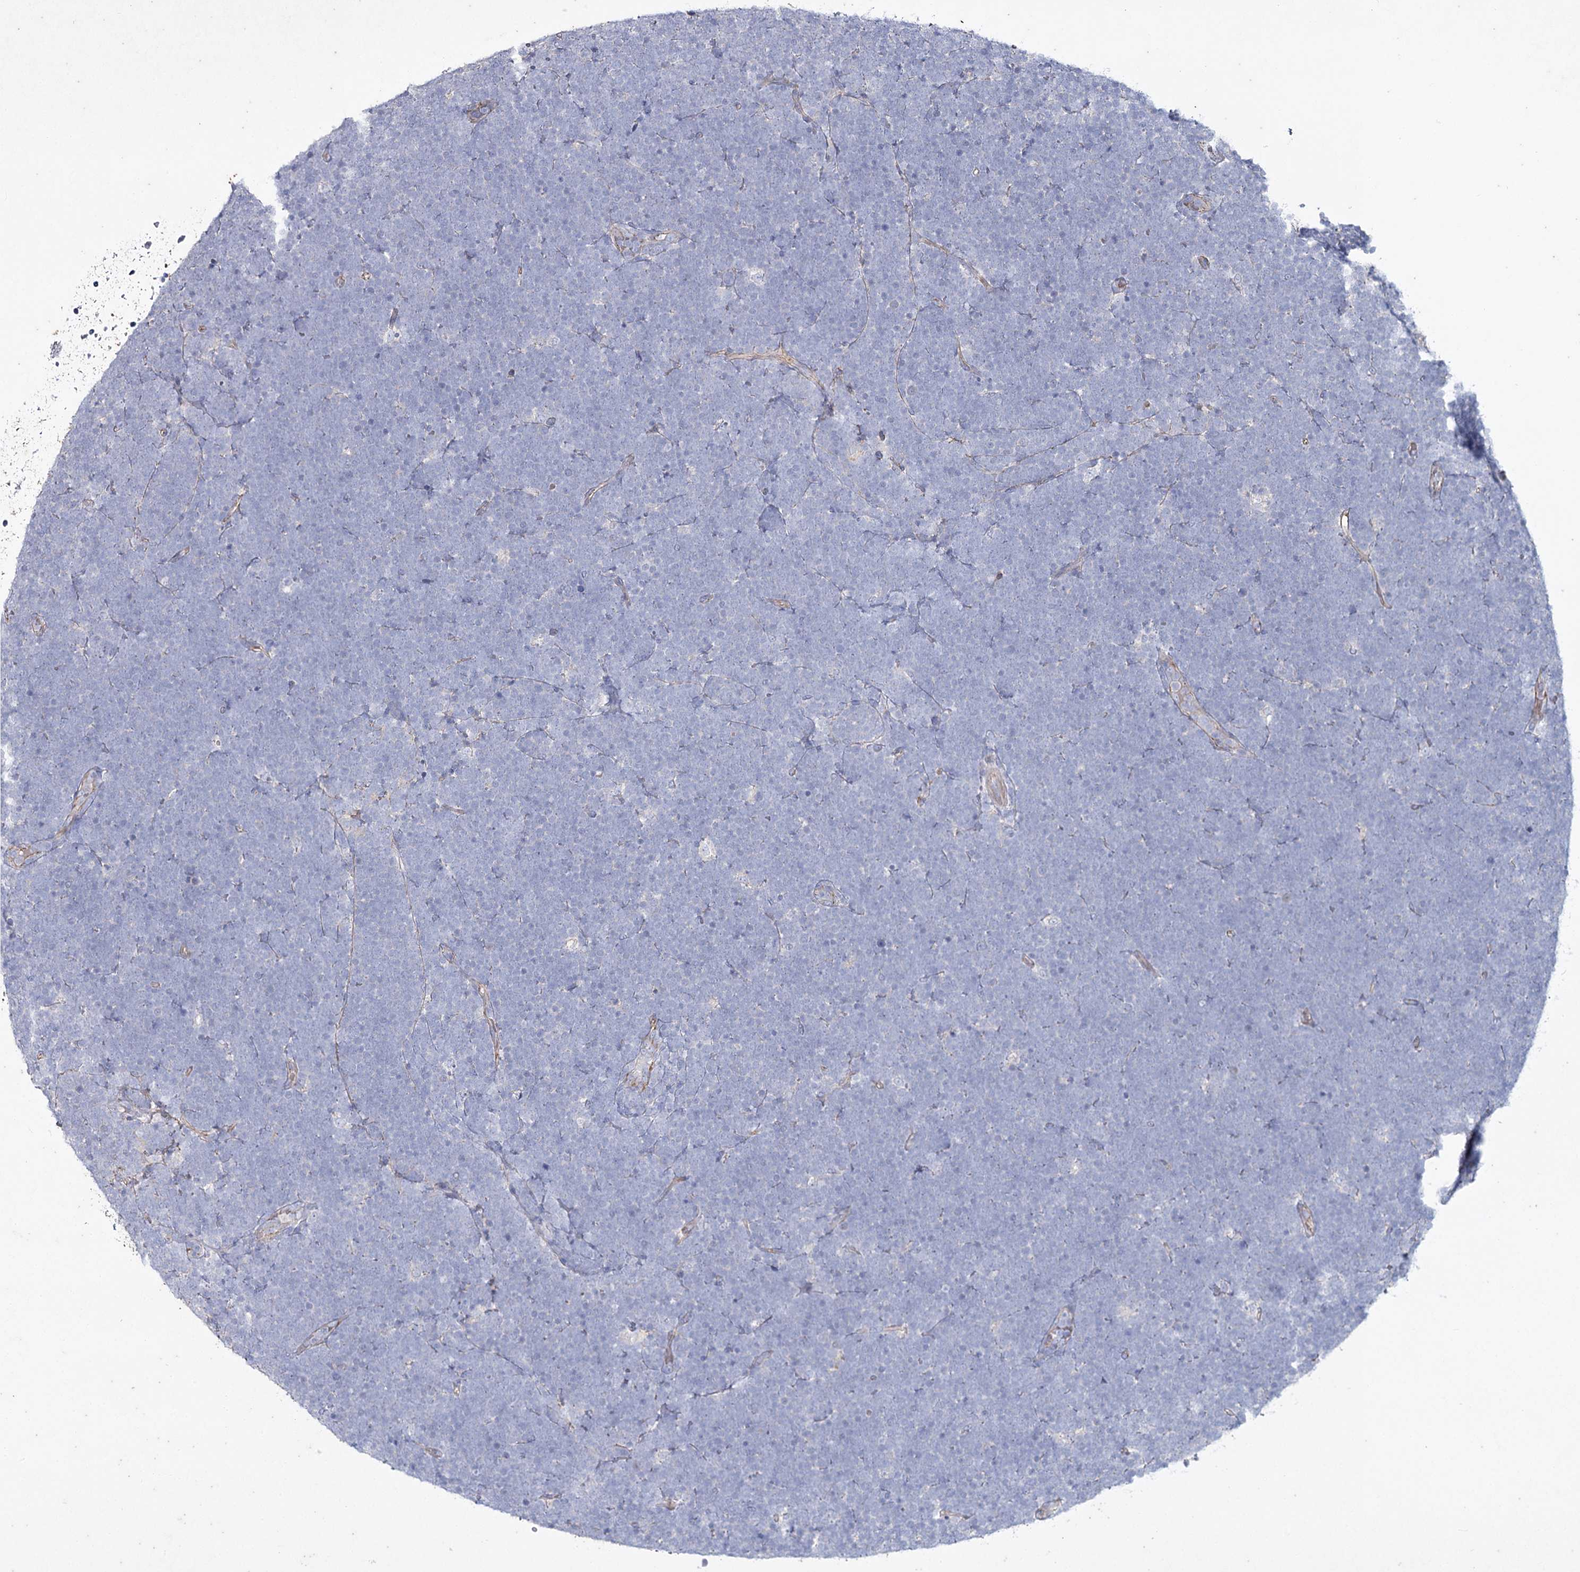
{"staining": {"intensity": "negative", "quantity": "none", "location": "none"}, "tissue": "lymphoma", "cell_type": "Tumor cells", "image_type": "cancer", "snomed": [{"axis": "morphology", "description": "Malignant lymphoma, non-Hodgkin's type, High grade"}, {"axis": "topography", "description": "Lymph node"}], "caption": "Lymphoma was stained to show a protein in brown. There is no significant positivity in tumor cells.", "gene": "LDLRAD3", "patient": {"sex": "male", "age": 13}}